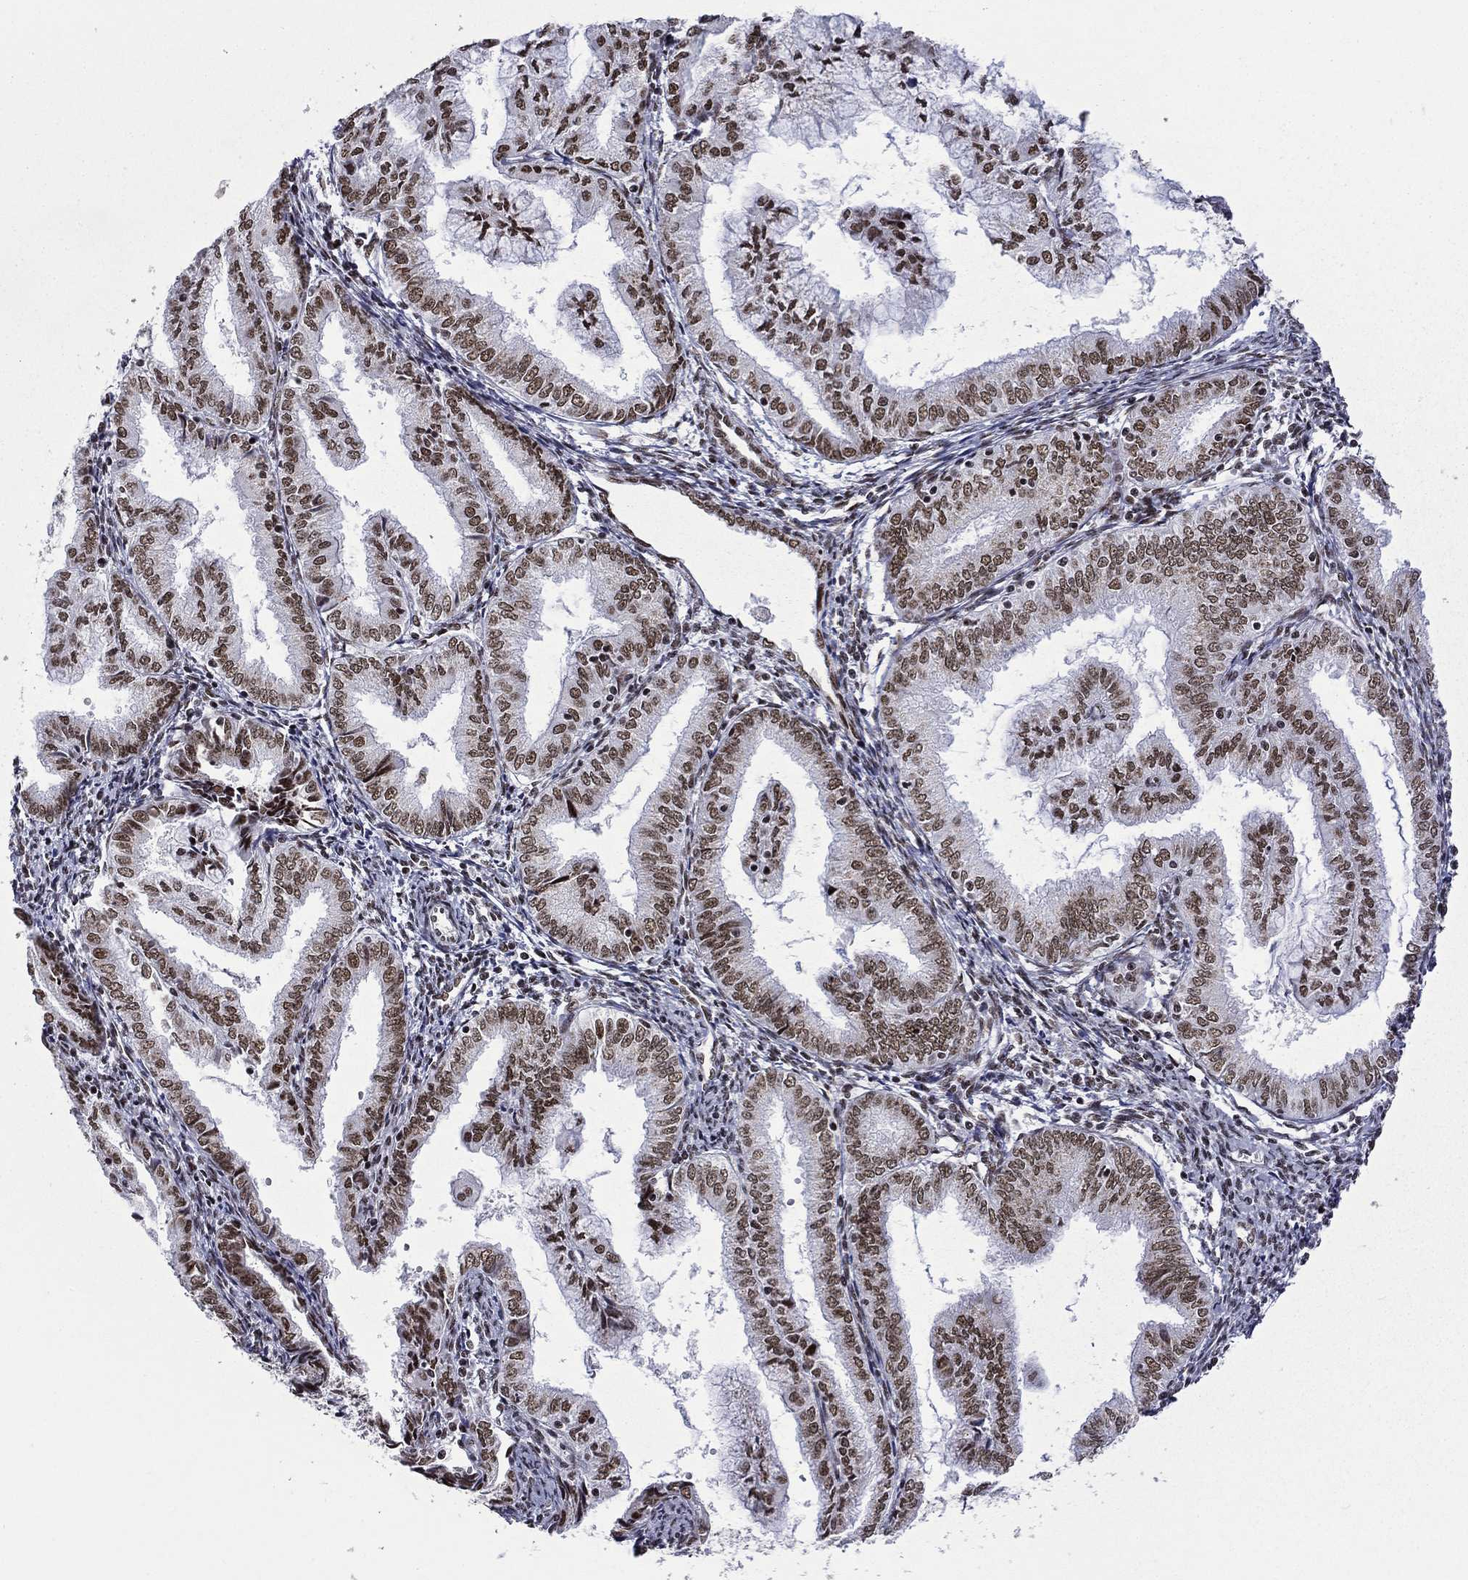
{"staining": {"intensity": "moderate", "quantity": ">75%", "location": "nuclear"}, "tissue": "endometrial cancer", "cell_type": "Tumor cells", "image_type": "cancer", "snomed": [{"axis": "morphology", "description": "Adenocarcinoma, NOS"}, {"axis": "topography", "description": "Endometrium"}], "caption": "Immunohistochemistry (IHC) photomicrograph of endometrial cancer (adenocarcinoma) stained for a protein (brown), which exhibits medium levels of moderate nuclear expression in about >75% of tumor cells.", "gene": "ETV5", "patient": {"sex": "female", "age": 56}}